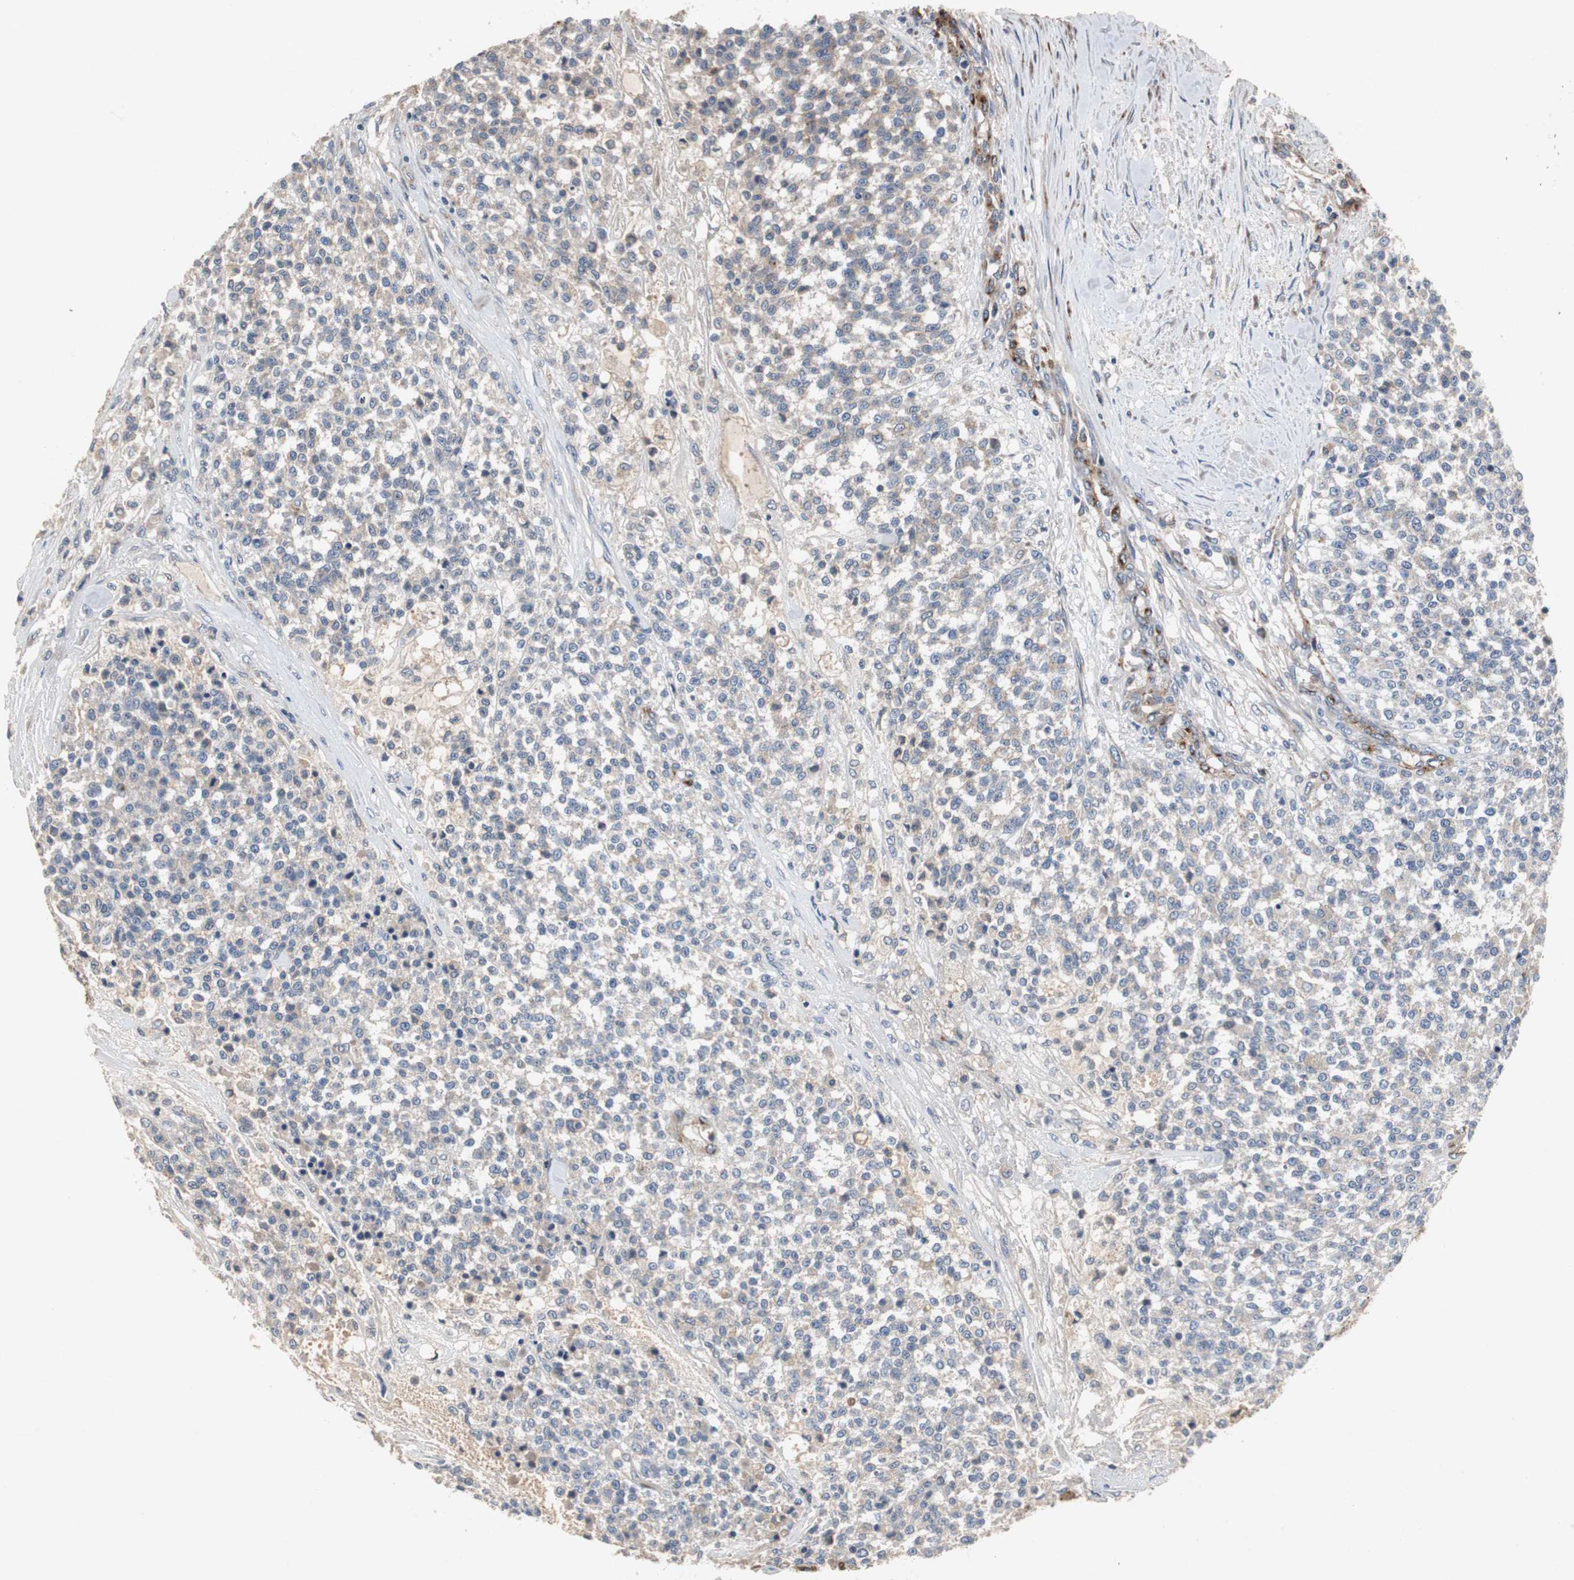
{"staining": {"intensity": "weak", "quantity": "25%-75%", "location": "cytoplasmic/membranous"}, "tissue": "testis cancer", "cell_type": "Tumor cells", "image_type": "cancer", "snomed": [{"axis": "morphology", "description": "Seminoma, NOS"}, {"axis": "topography", "description": "Testis"}], "caption": "A micrograph of testis seminoma stained for a protein reveals weak cytoplasmic/membranous brown staining in tumor cells. The staining was performed using DAB, with brown indicating positive protein expression. Nuclei are stained blue with hematoxylin.", "gene": "SORT1", "patient": {"sex": "male", "age": 59}}